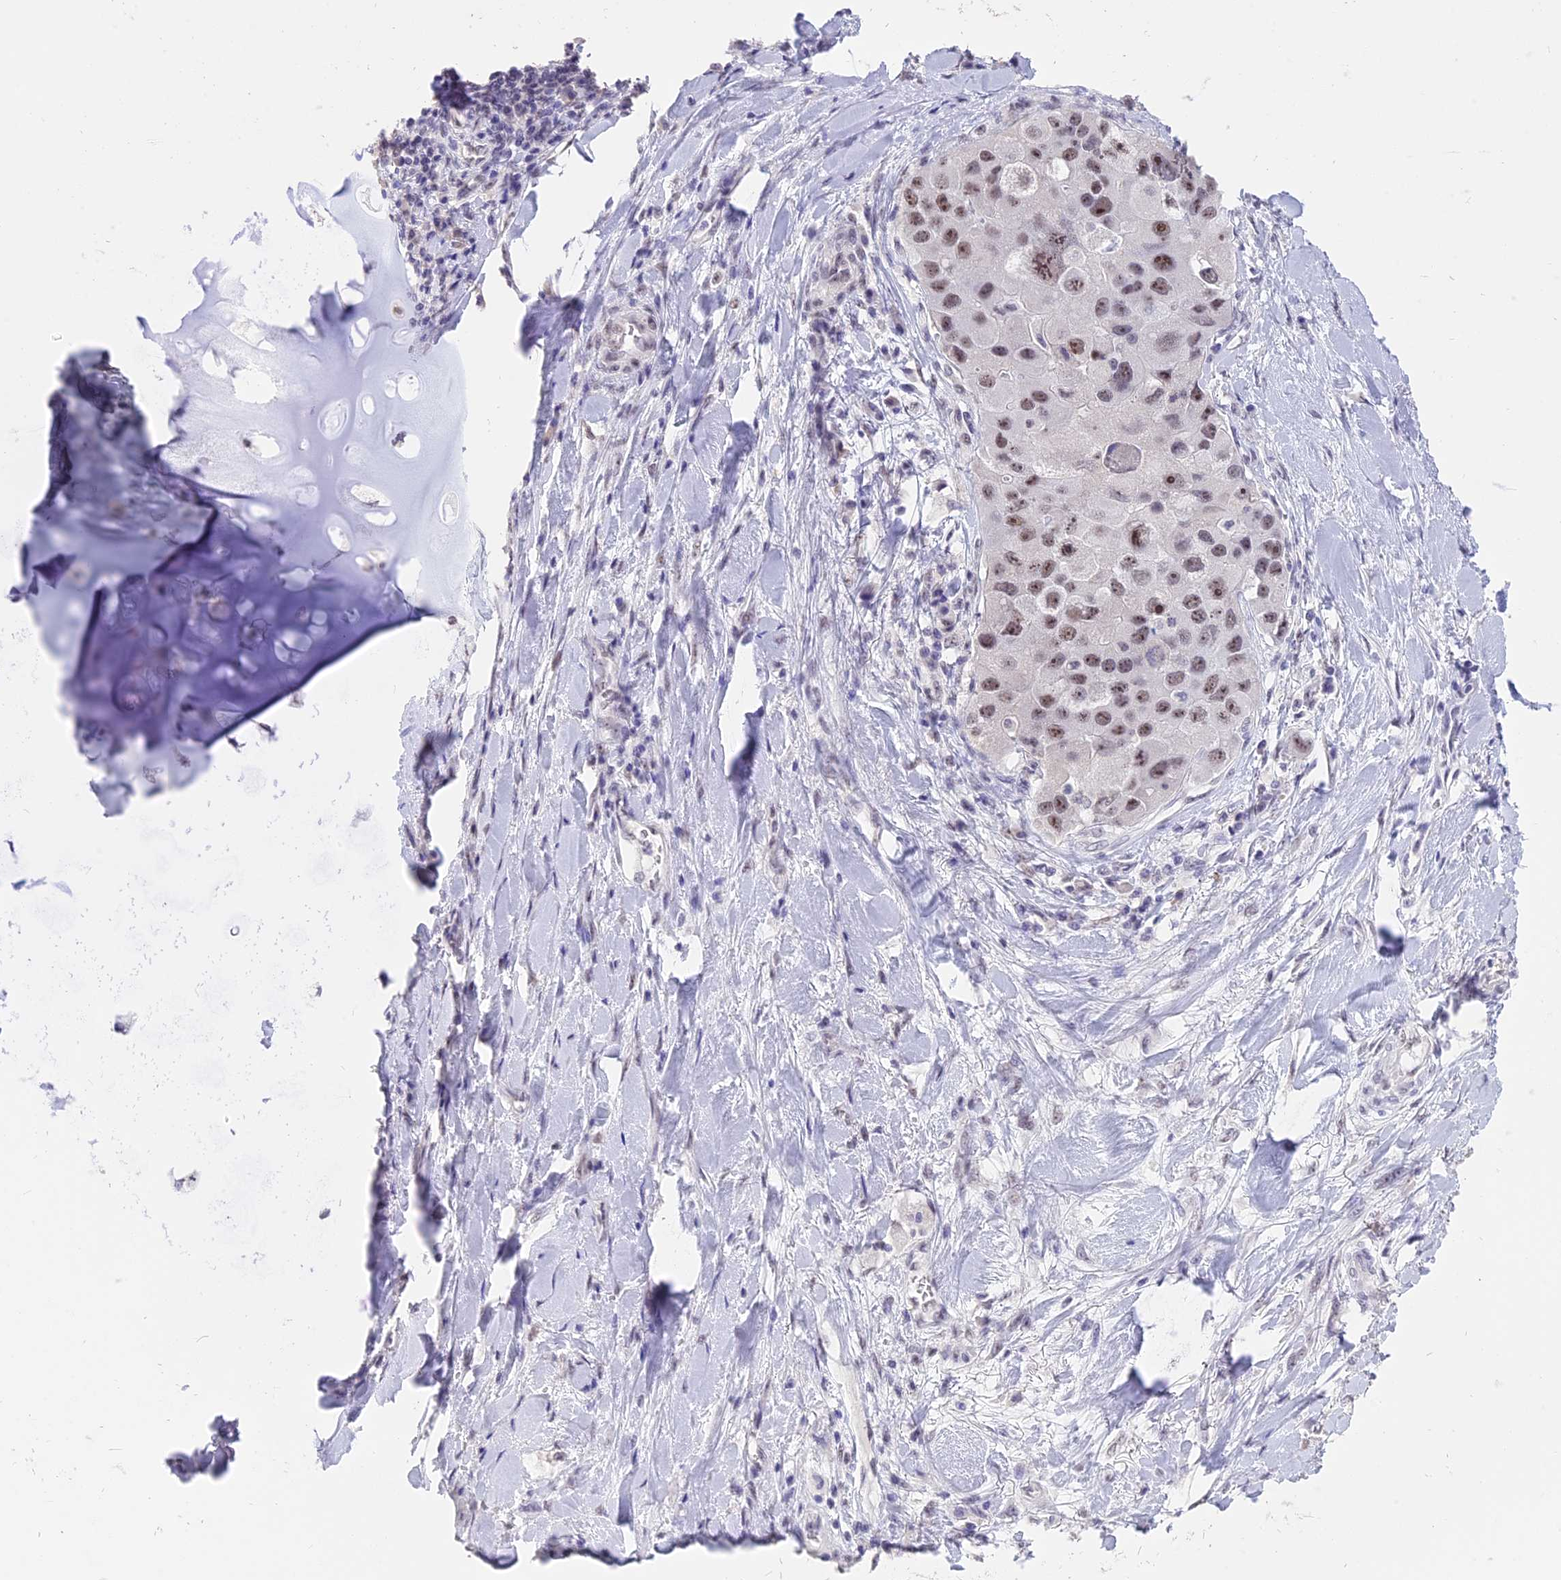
{"staining": {"intensity": "moderate", "quantity": "<25%", "location": "nuclear"}, "tissue": "lung cancer", "cell_type": "Tumor cells", "image_type": "cancer", "snomed": [{"axis": "morphology", "description": "Adenocarcinoma, NOS"}, {"axis": "topography", "description": "Lung"}], "caption": "Approximately <25% of tumor cells in adenocarcinoma (lung) show moderate nuclear protein expression as visualized by brown immunohistochemical staining.", "gene": "SETD2", "patient": {"sex": "female", "age": 54}}